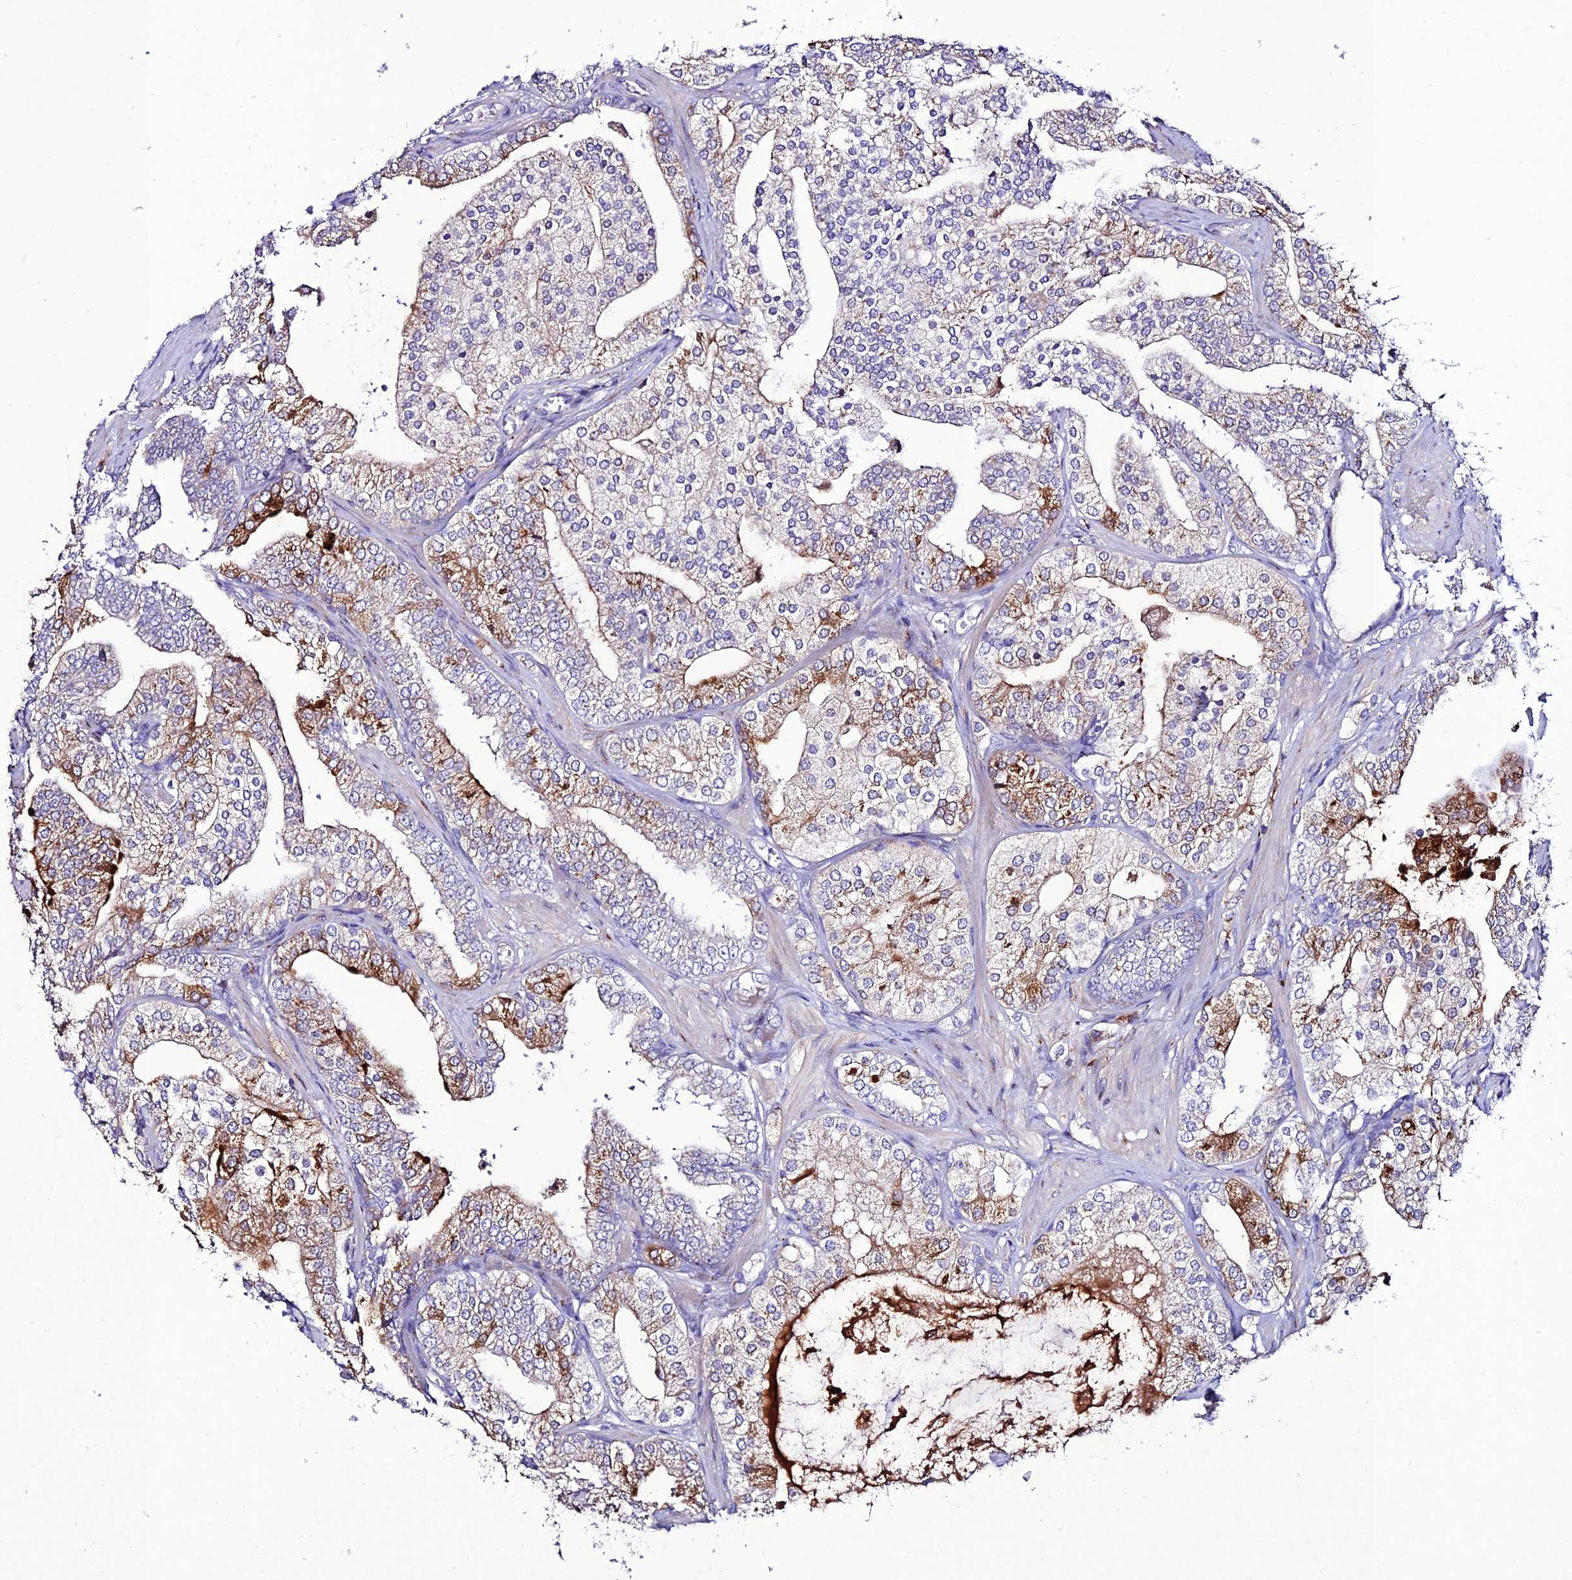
{"staining": {"intensity": "strong", "quantity": "<25%", "location": "cytoplasmic/membranous"}, "tissue": "prostate cancer", "cell_type": "Tumor cells", "image_type": "cancer", "snomed": [{"axis": "morphology", "description": "Adenocarcinoma, High grade"}, {"axis": "topography", "description": "Prostate"}], "caption": "Prostate cancer stained for a protein exhibits strong cytoplasmic/membranous positivity in tumor cells. The staining is performed using DAB brown chromogen to label protein expression. The nuclei are counter-stained blue using hematoxylin.", "gene": "OR51Q1", "patient": {"sex": "male", "age": 50}}